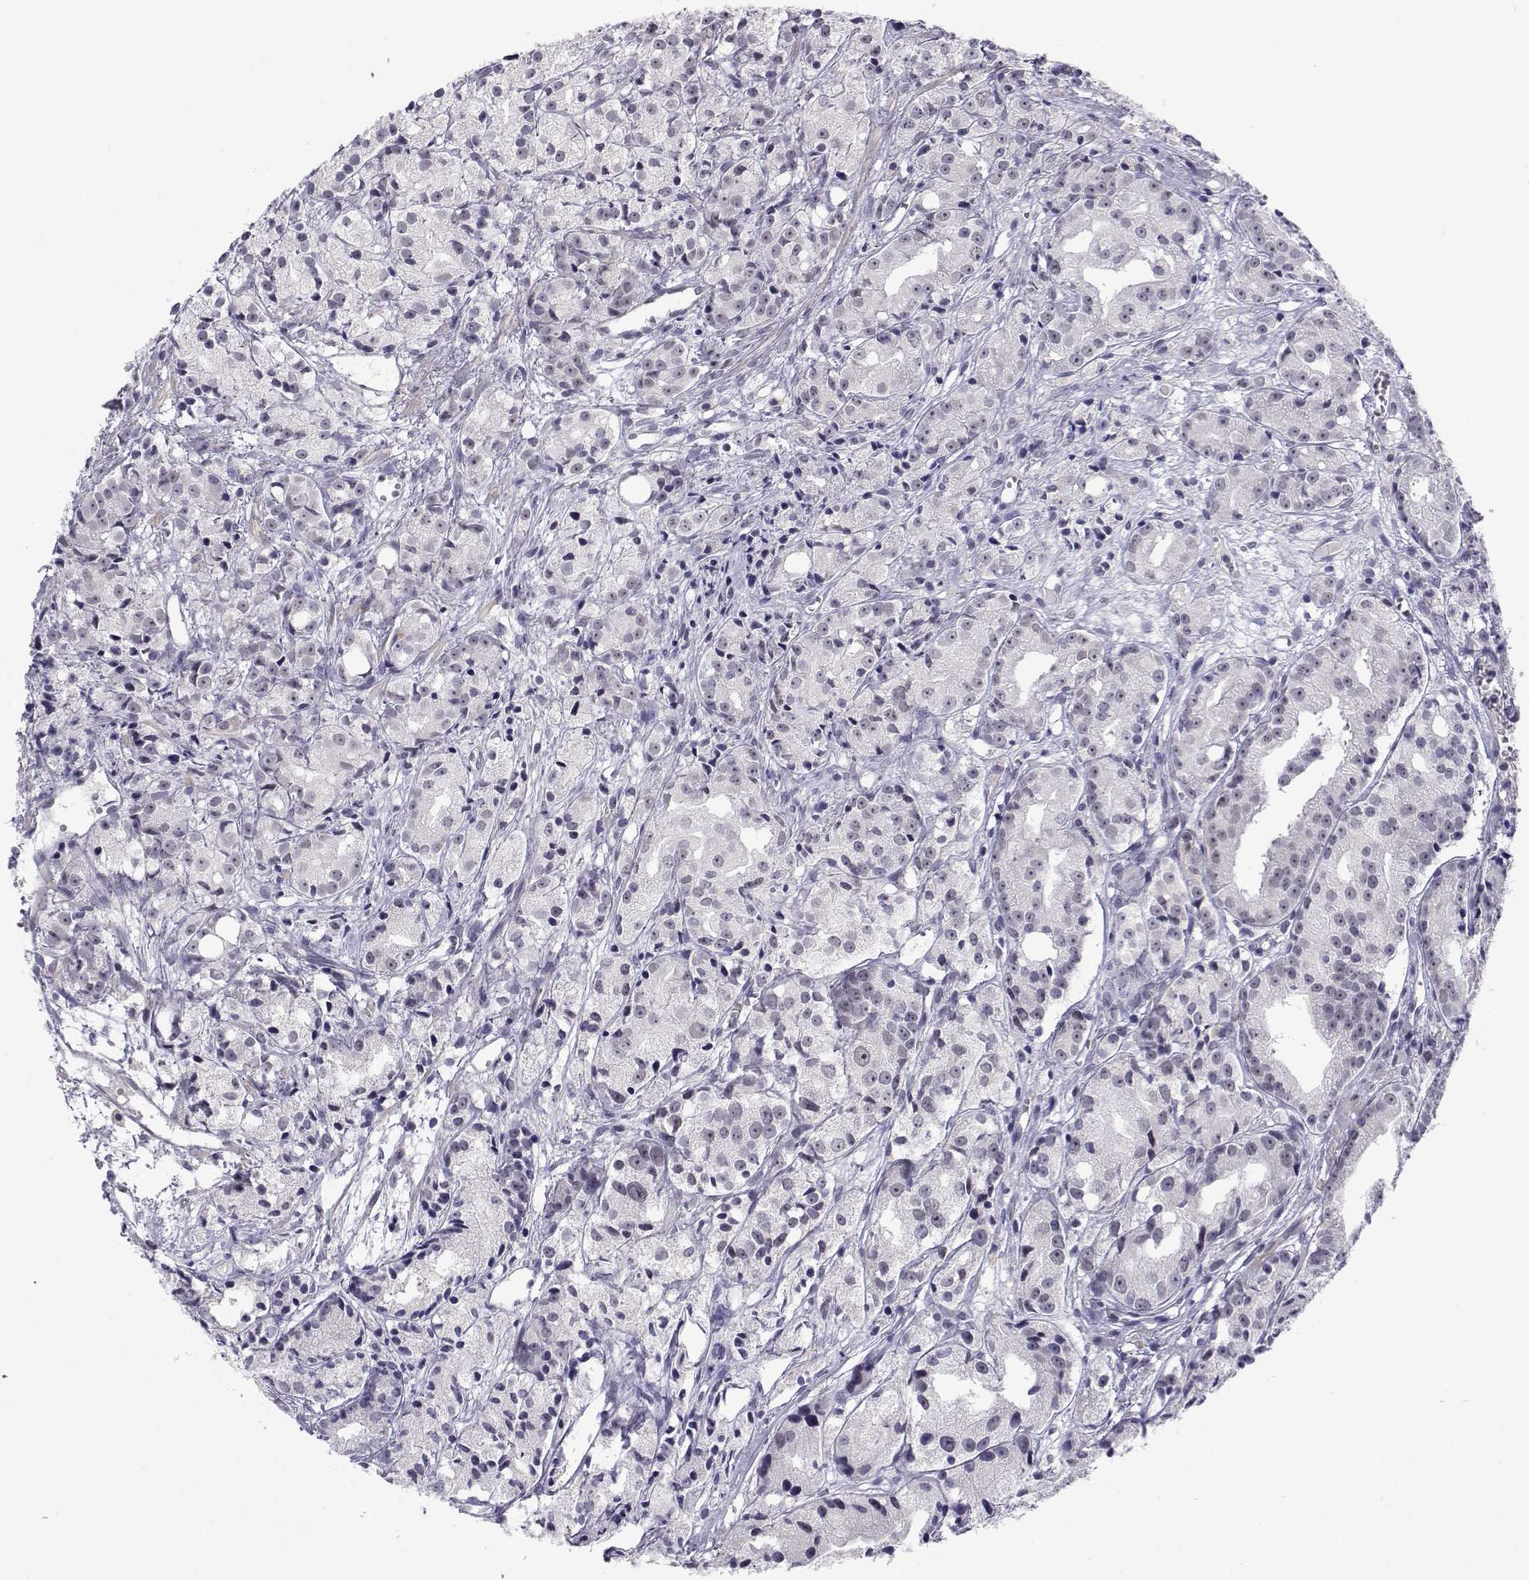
{"staining": {"intensity": "negative", "quantity": "none", "location": "none"}, "tissue": "prostate cancer", "cell_type": "Tumor cells", "image_type": "cancer", "snomed": [{"axis": "morphology", "description": "Adenocarcinoma, Medium grade"}, {"axis": "topography", "description": "Prostate"}], "caption": "Protein analysis of prostate cancer (medium-grade adenocarcinoma) displays no significant positivity in tumor cells. (DAB immunohistochemistry (IHC) visualized using brightfield microscopy, high magnification).", "gene": "MED26", "patient": {"sex": "male", "age": 74}}